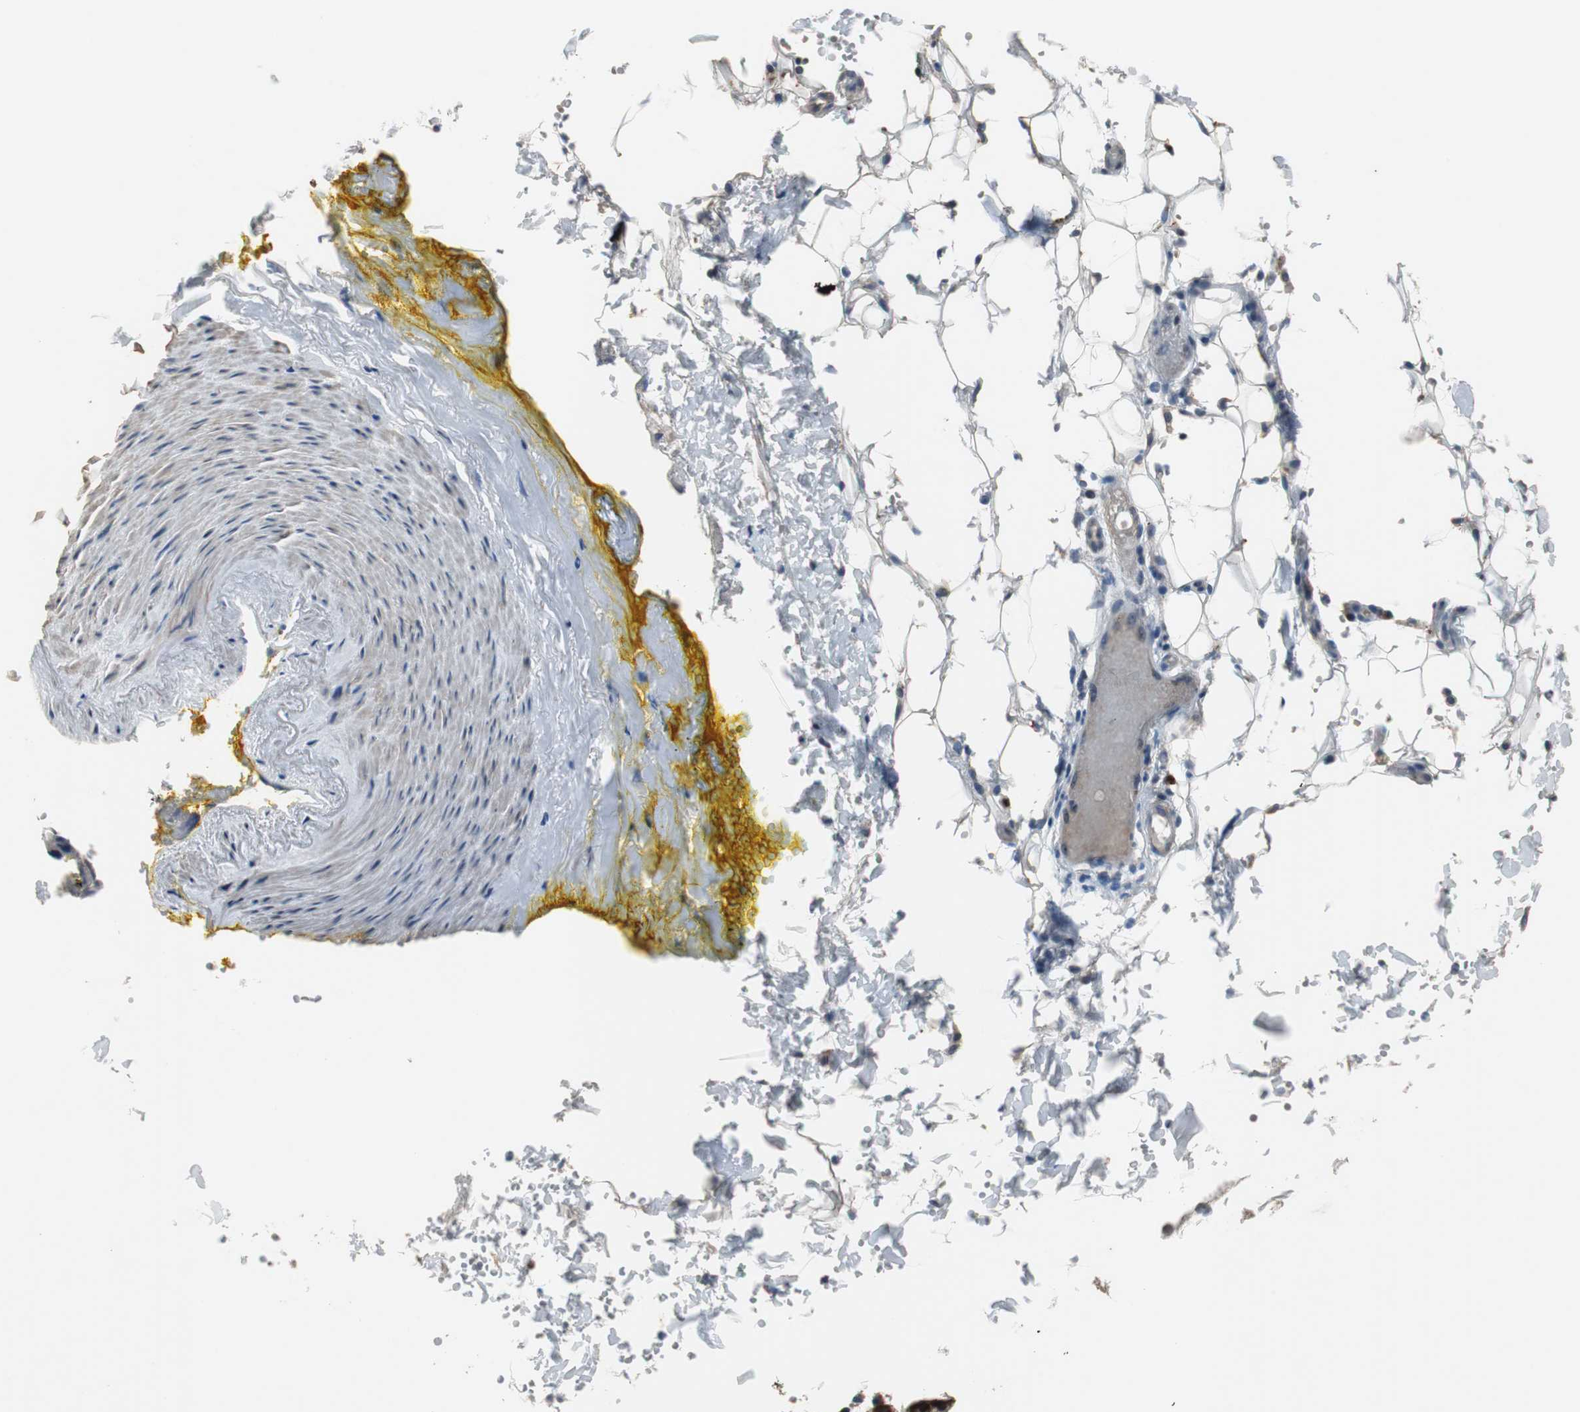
{"staining": {"intensity": "strong", "quantity": "25%-75%", "location": "cytoplasmic/membranous"}, "tissue": "salivary gland", "cell_type": "Glandular cells", "image_type": "normal", "snomed": [{"axis": "morphology", "description": "Normal tissue, NOS"}, {"axis": "topography", "description": "Skeletal muscle"}, {"axis": "topography", "description": "Oral tissue"}, {"axis": "topography", "description": "Salivary gland"}, {"axis": "topography", "description": "Peripheral nerve tissue"}], "caption": "Glandular cells show high levels of strong cytoplasmic/membranous positivity in about 25%-75% of cells in normal human salivary gland.", "gene": "PCYT1B", "patient": {"sex": "male", "age": 54}}